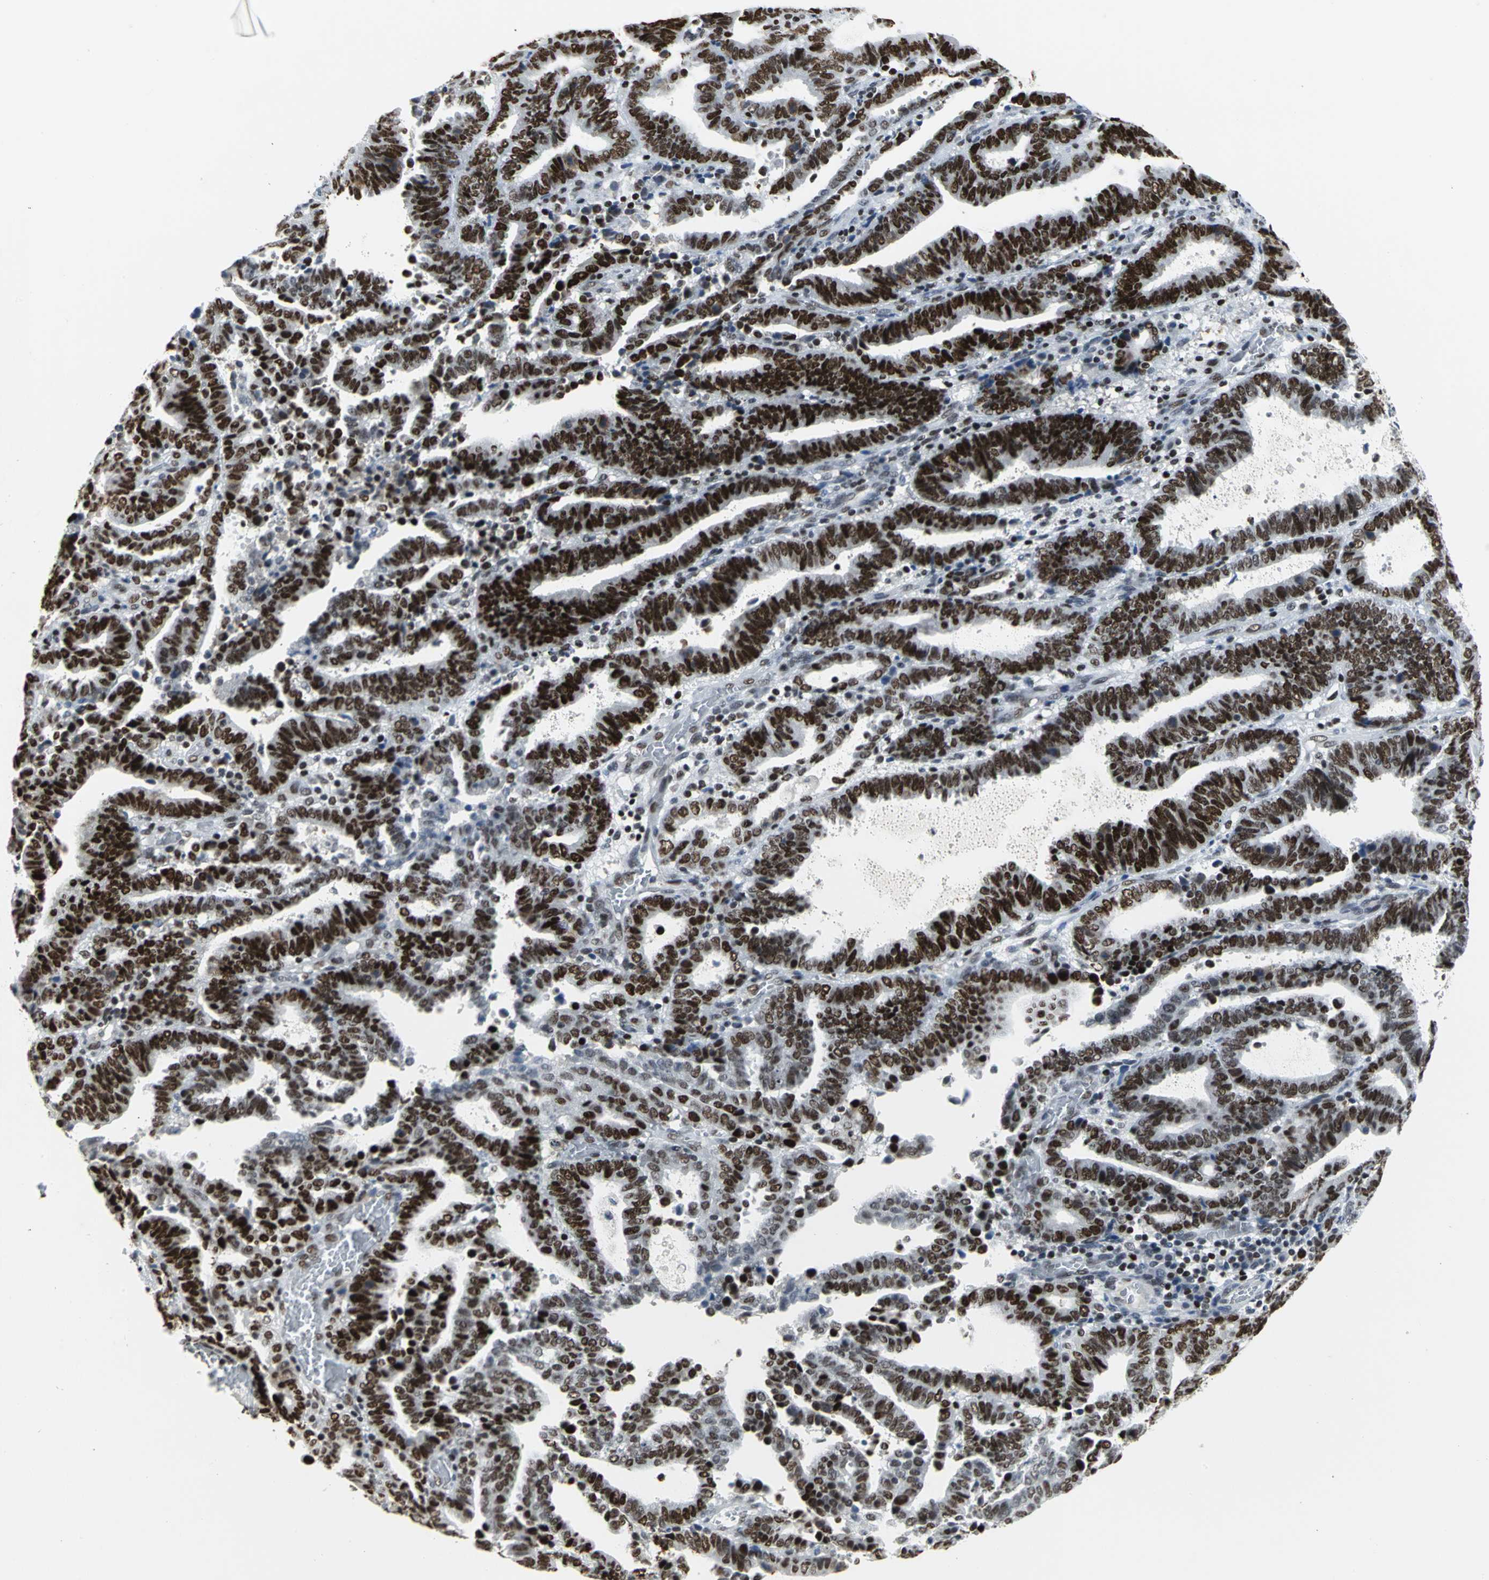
{"staining": {"intensity": "strong", "quantity": ">75%", "location": "nuclear"}, "tissue": "endometrial cancer", "cell_type": "Tumor cells", "image_type": "cancer", "snomed": [{"axis": "morphology", "description": "Adenocarcinoma, NOS"}, {"axis": "topography", "description": "Uterus"}], "caption": "Immunohistochemical staining of endometrial adenocarcinoma reveals strong nuclear protein staining in approximately >75% of tumor cells. (Stains: DAB in brown, nuclei in blue, Microscopy: brightfield microscopy at high magnification).", "gene": "HNRNPD", "patient": {"sex": "female", "age": 83}}